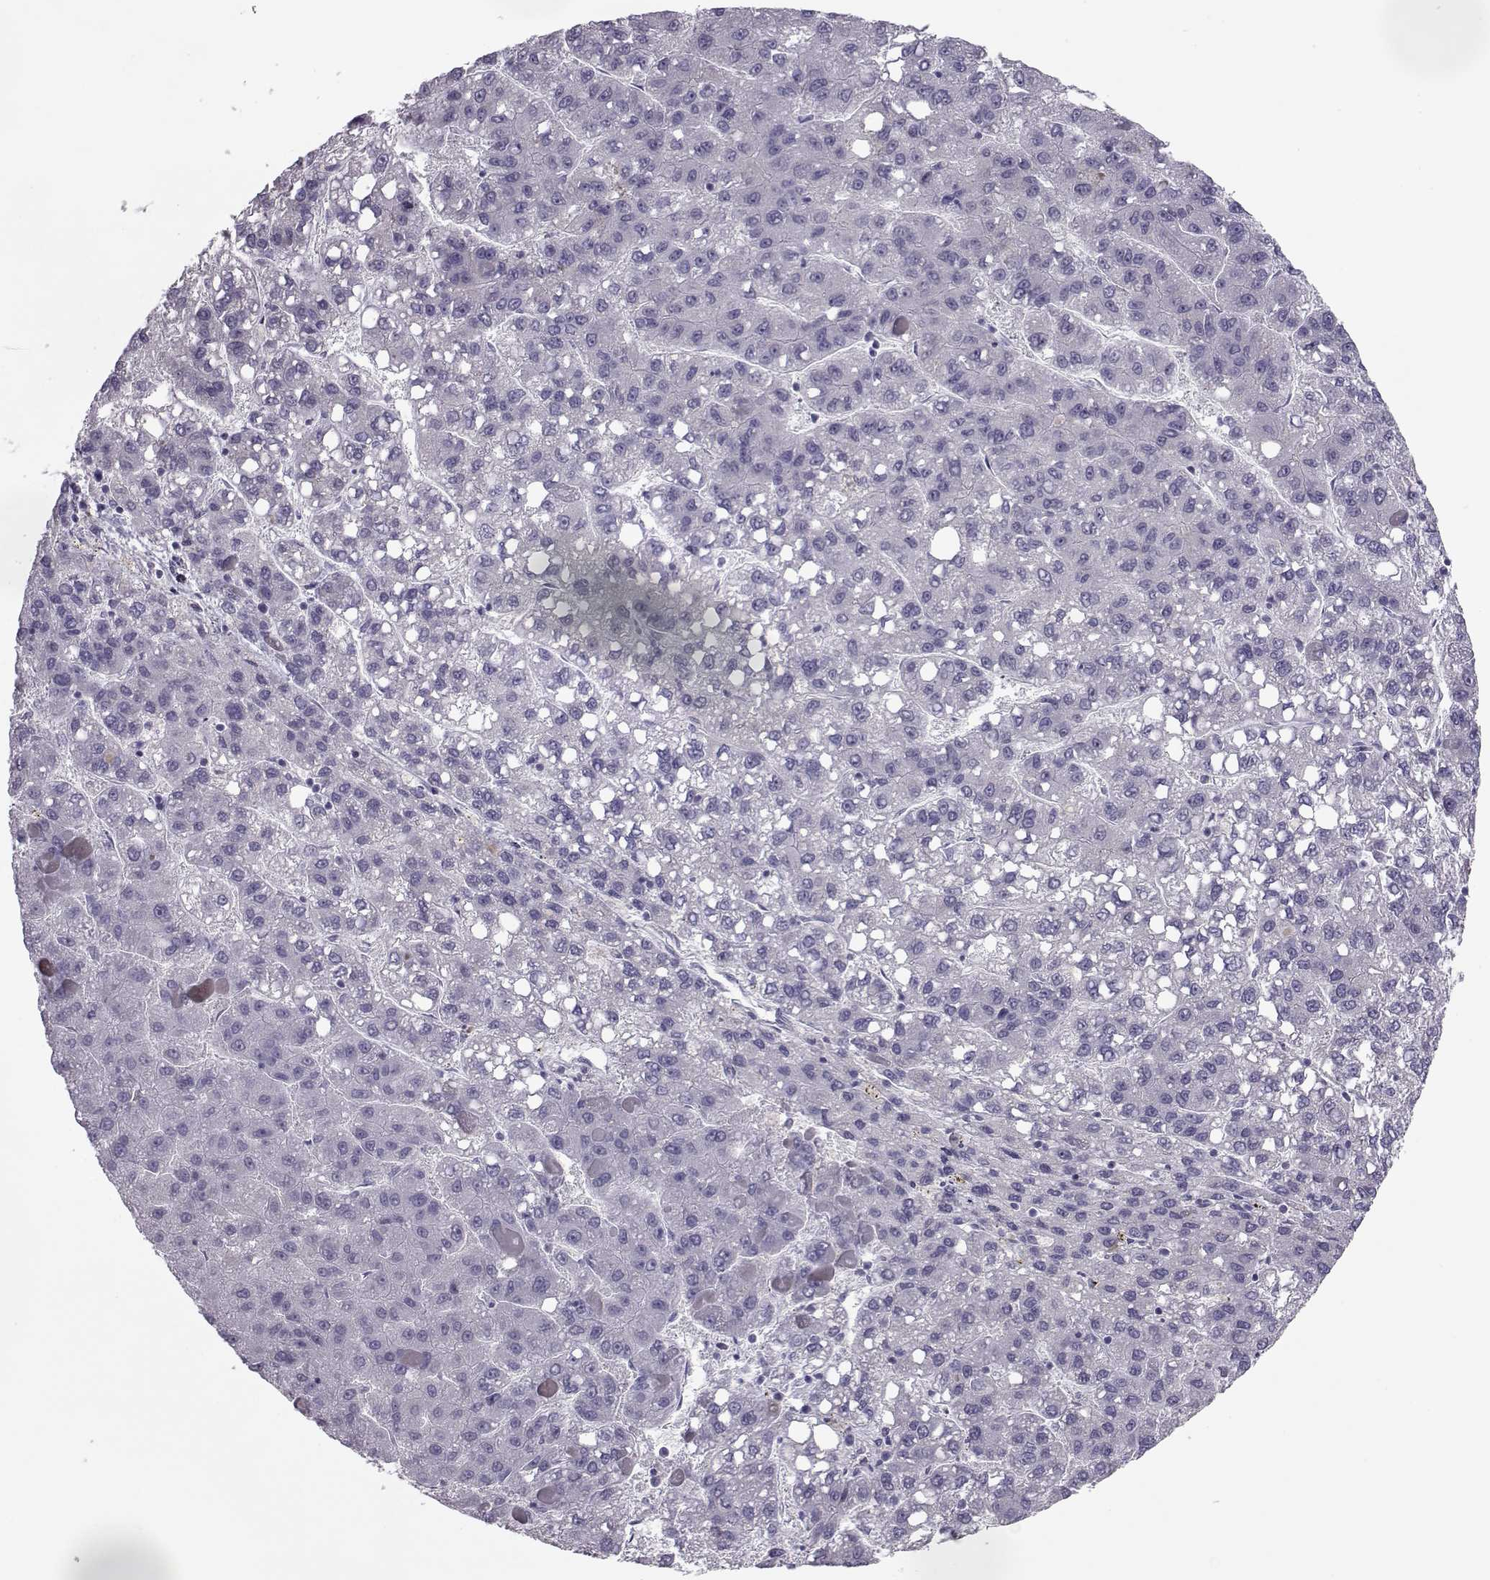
{"staining": {"intensity": "negative", "quantity": "none", "location": "none"}, "tissue": "liver cancer", "cell_type": "Tumor cells", "image_type": "cancer", "snomed": [{"axis": "morphology", "description": "Carcinoma, Hepatocellular, NOS"}, {"axis": "topography", "description": "Liver"}], "caption": "There is no significant staining in tumor cells of hepatocellular carcinoma (liver). Brightfield microscopy of IHC stained with DAB (3,3'-diaminobenzidine) (brown) and hematoxylin (blue), captured at high magnification.", "gene": "ASRGL1", "patient": {"sex": "female", "age": 82}}